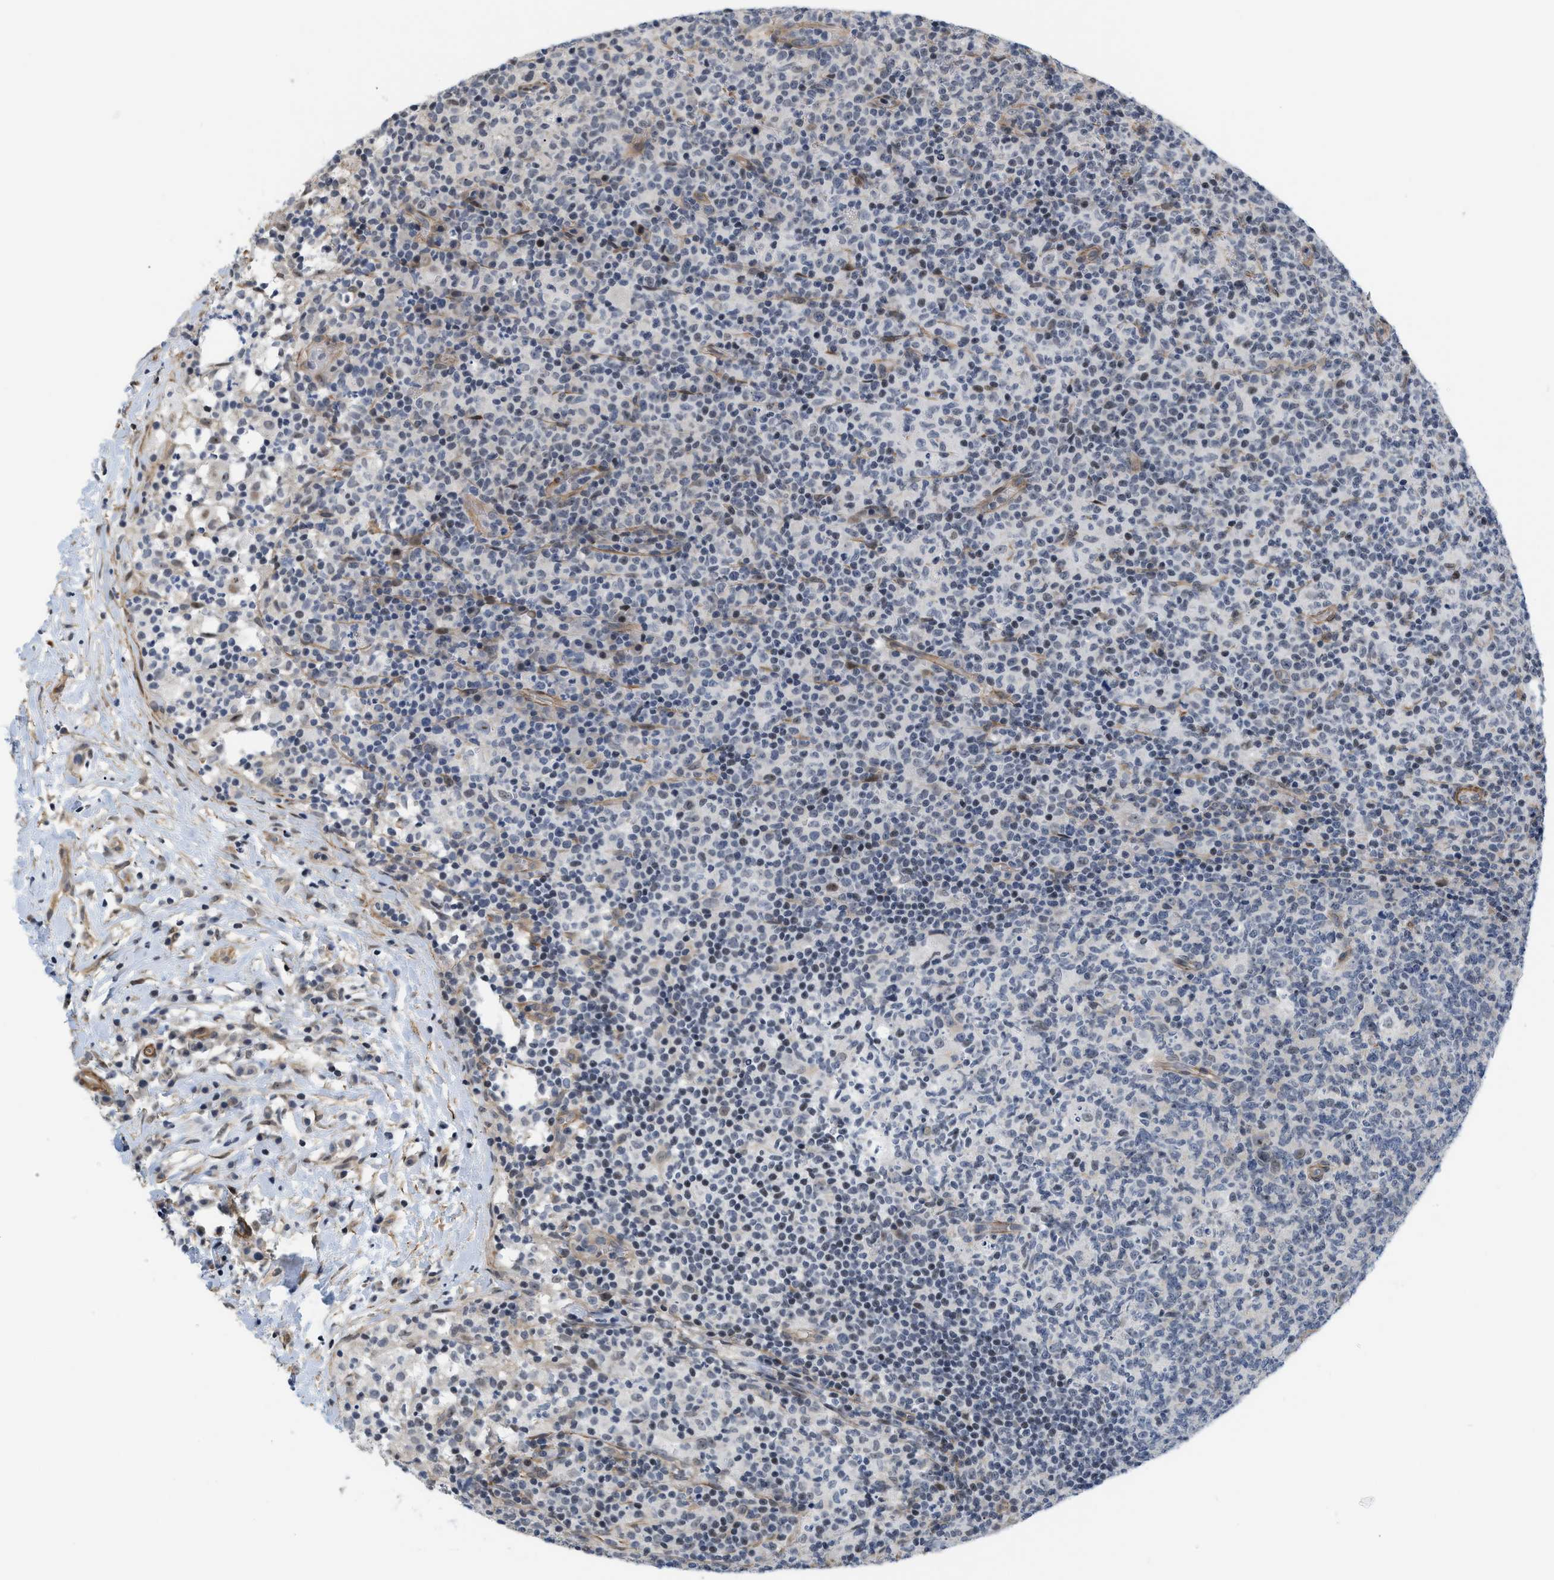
{"staining": {"intensity": "moderate", "quantity": "<25%", "location": "cytoplasmic/membranous,nuclear"}, "tissue": "lymph node", "cell_type": "Germinal center cells", "image_type": "normal", "snomed": [{"axis": "morphology", "description": "Normal tissue, NOS"}, {"axis": "morphology", "description": "Inflammation, NOS"}, {"axis": "topography", "description": "Lymph node"}], "caption": "Immunohistochemistry (IHC) of normal human lymph node demonstrates low levels of moderate cytoplasmic/membranous,nuclear positivity in about <25% of germinal center cells. The staining was performed using DAB, with brown indicating positive protein expression. Nuclei are stained blue with hematoxylin.", "gene": "GPRASP2", "patient": {"sex": "male", "age": 55}}